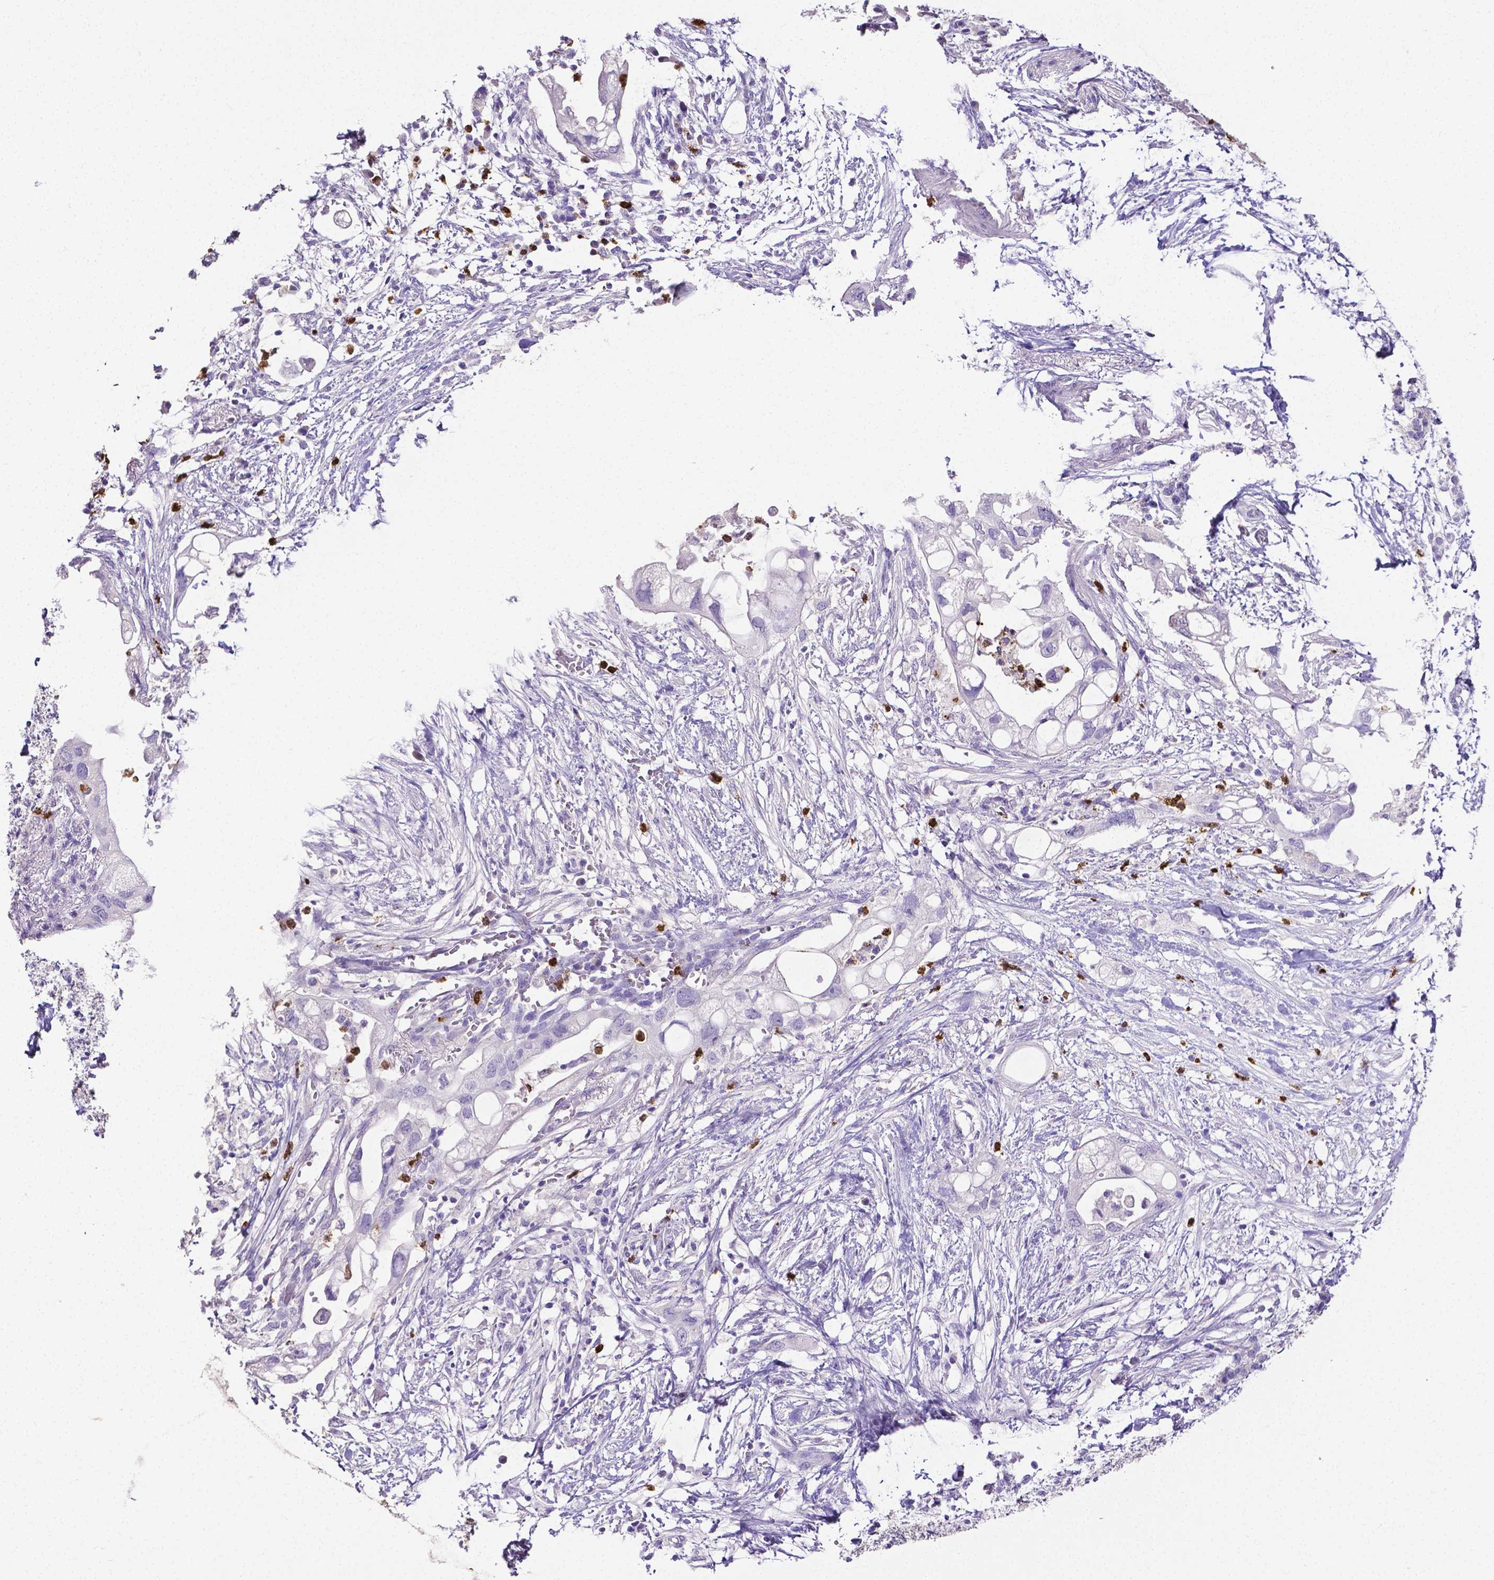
{"staining": {"intensity": "negative", "quantity": "none", "location": "none"}, "tissue": "pancreatic cancer", "cell_type": "Tumor cells", "image_type": "cancer", "snomed": [{"axis": "morphology", "description": "Adenocarcinoma, NOS"}, {"axis": "topography", "description": "Pancreas"}], "caption": "Tumor cells are negative for protein expression in human pancreatic cancer.", "gene": "MMP9", "patient": {"sex": "female", "age": 72}}